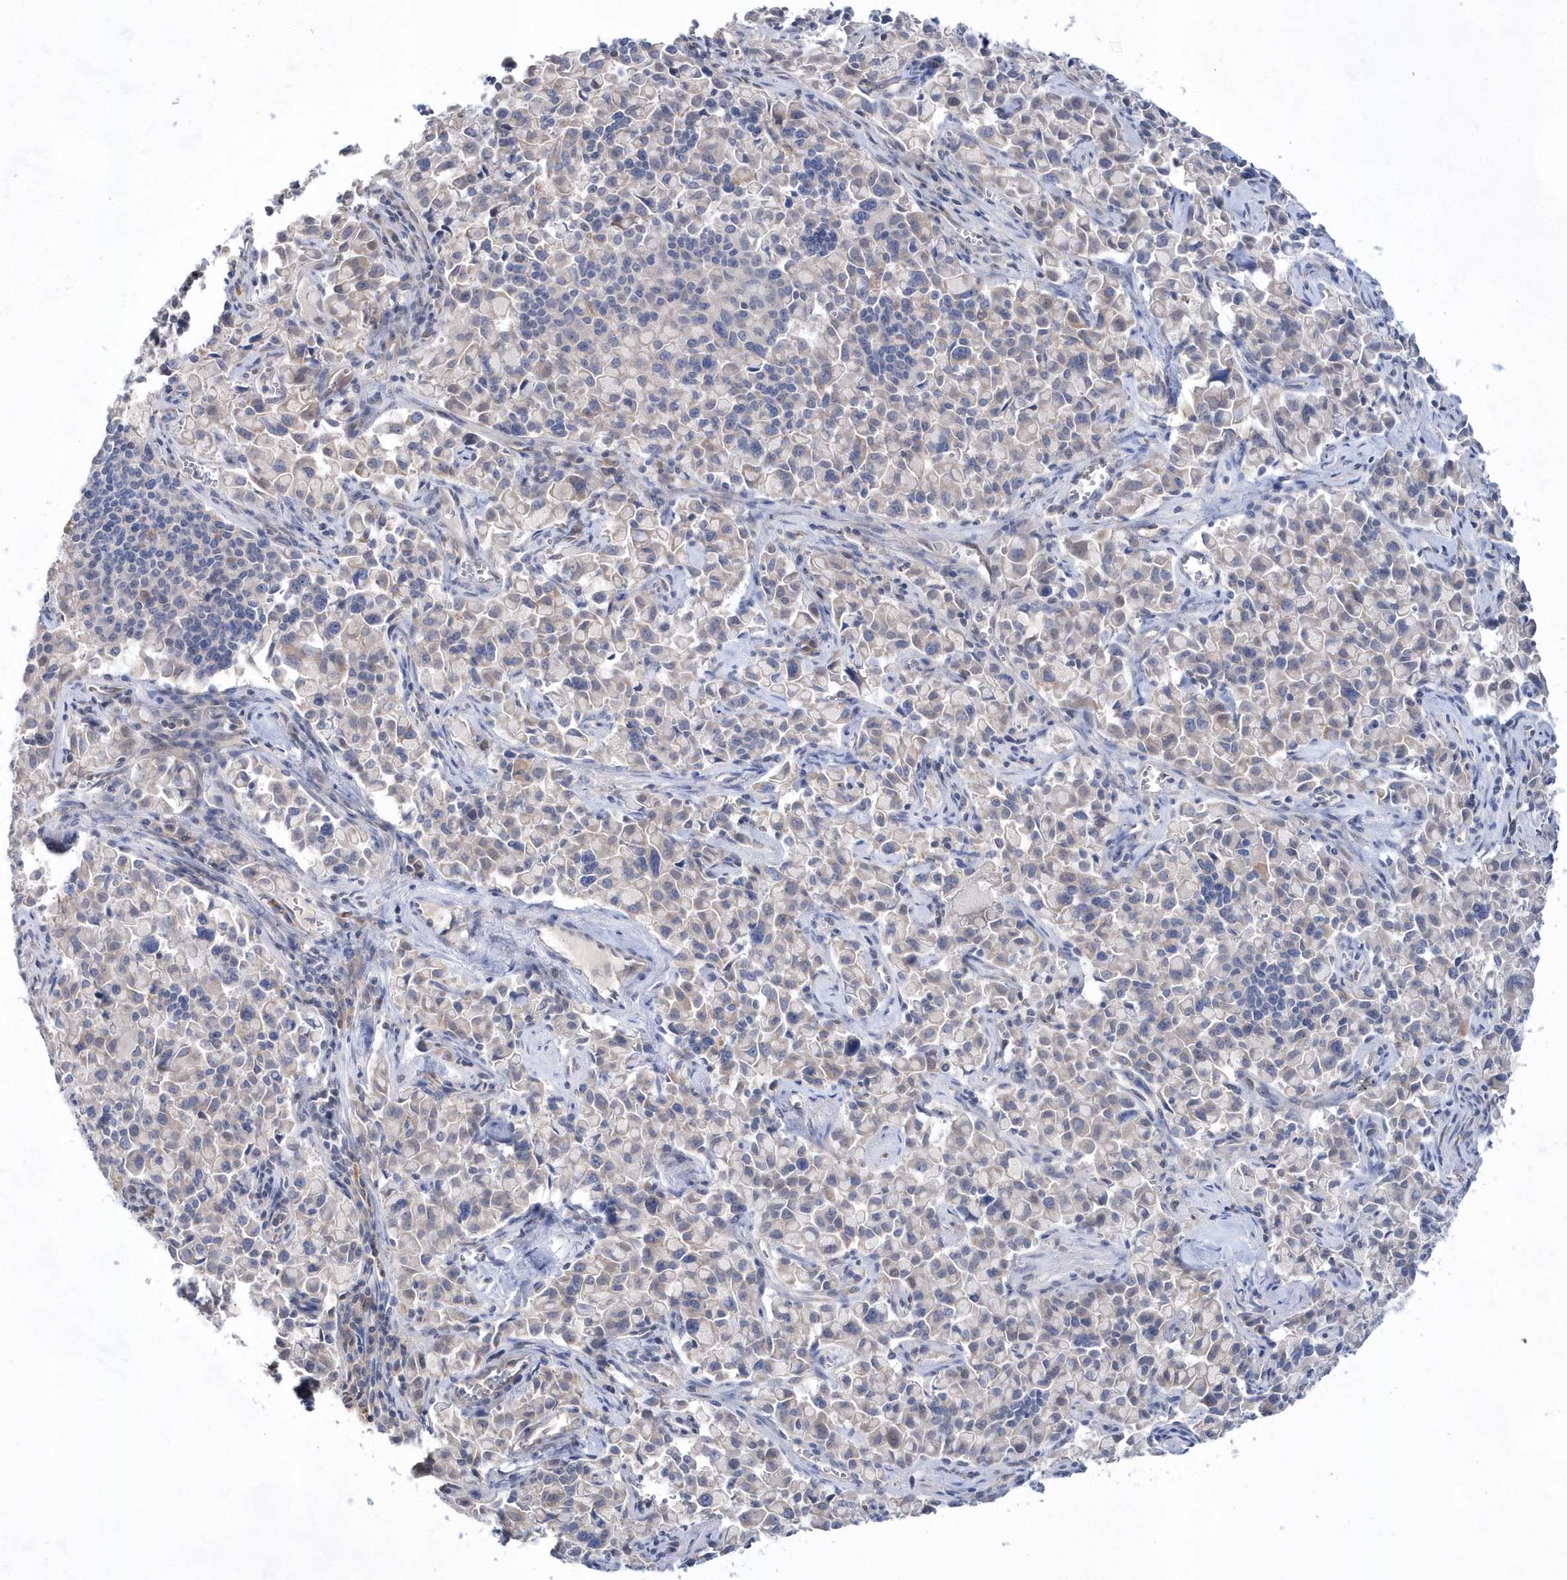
{"staining": {"intensity": "weak", "quantity": "<25%", "location": "cytoplasmic/membranous"}, "tissue": "pancreatic cancer", "cell_type": "Tumor cells", "image_type": "cancer", "snomed": [{"axis": "morphology", "description": "Adenocarcinoma, NOS"}, {"axis": "topography", "description": "Pancreas"}], "caption": "High magnification brightfield microscopy of pancreatic cancer stained with DAB (3,3'-diaminobenzidine) (brown) and counterstained with hematoxylin (blue): tumor cells show no significant staining. (Brightfield microscopy of DAB immunohistochemistry at high magnification).", "gene": "BDH2", "patient": {"sex": "male", "age": 65}}